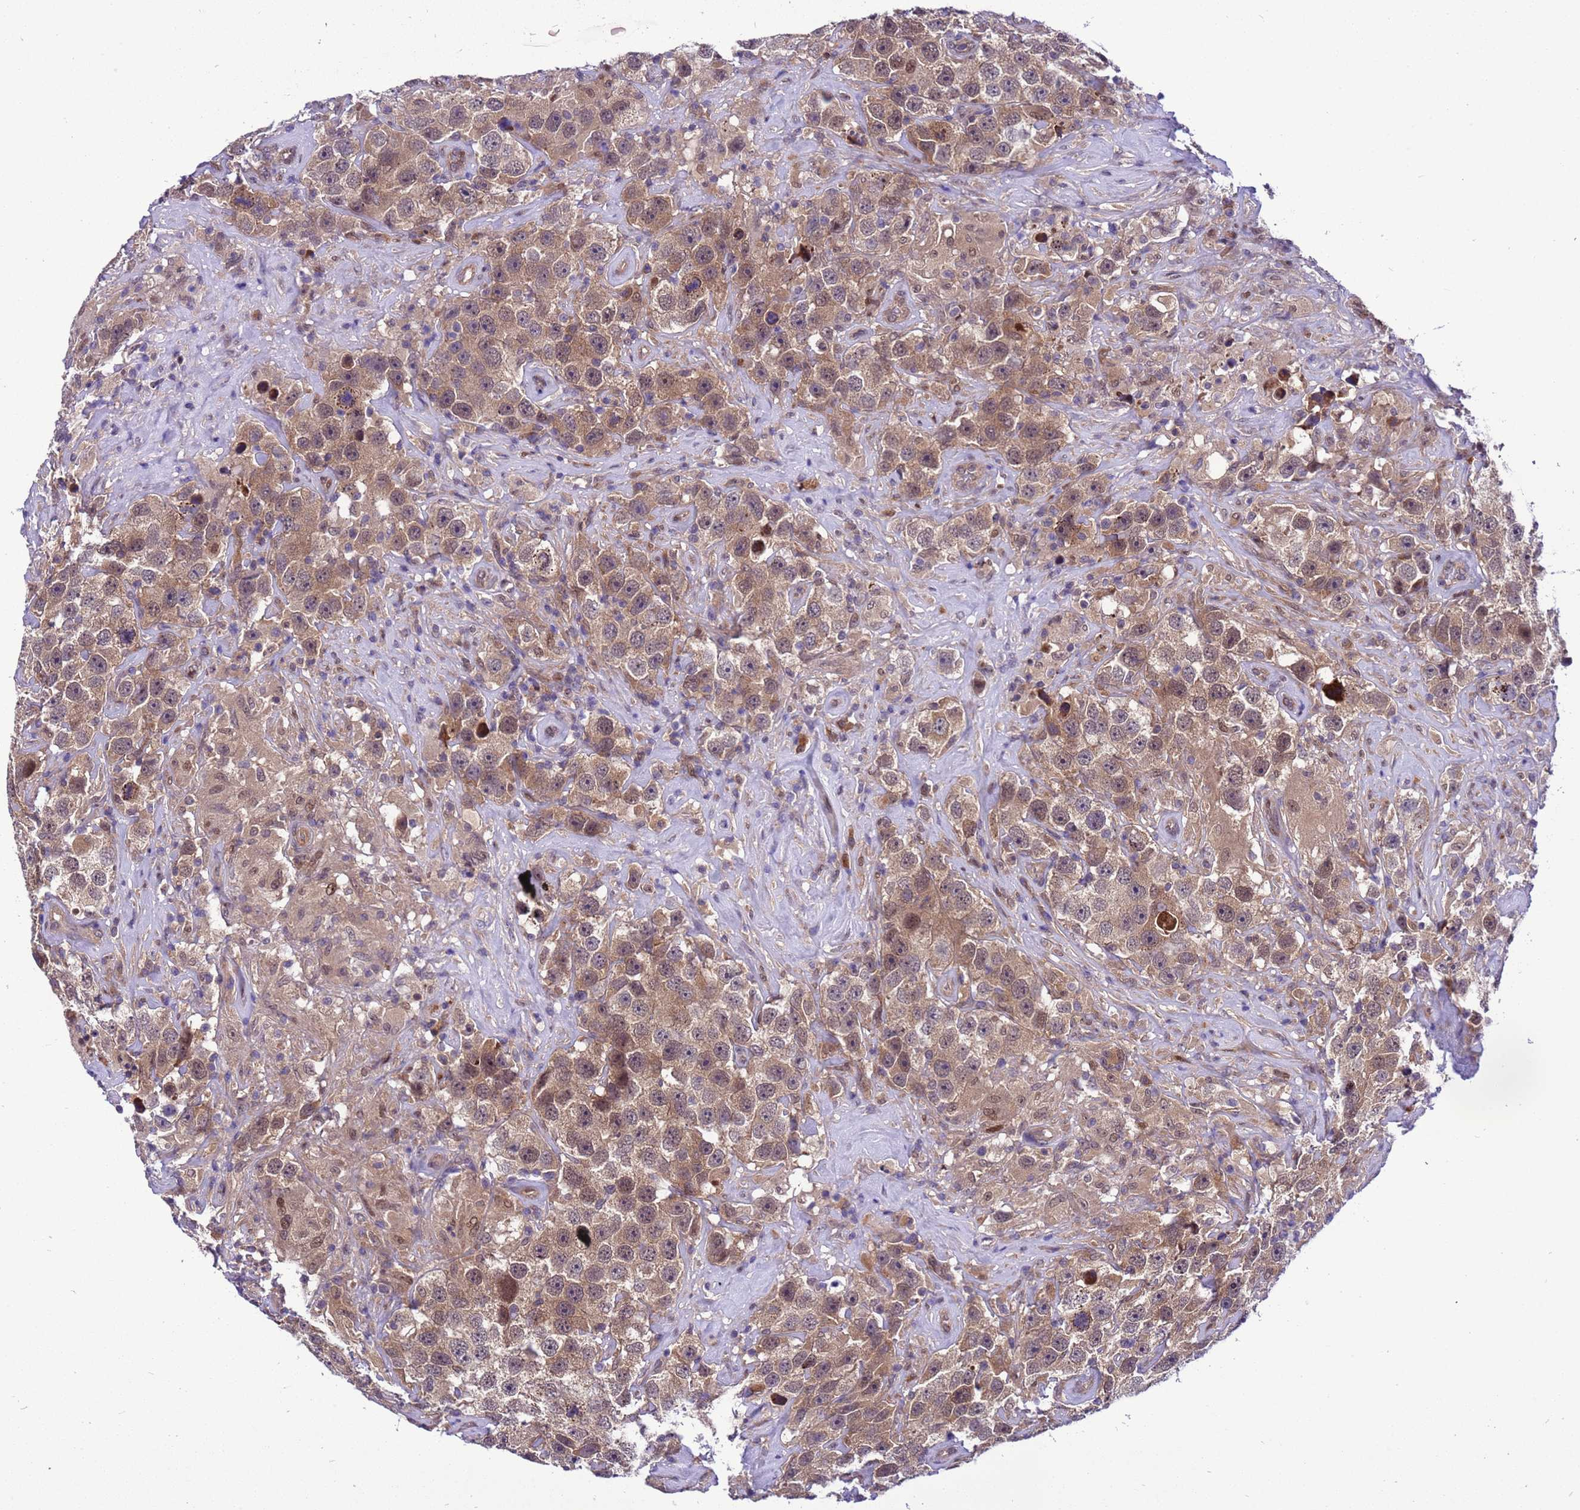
{"staining": {"intensity": "moderate", "quantity": ">75%", "location": "cytoplasmic/membranous,nuclear"}, "tissue": "testis cancer", "cell_type": "Tumor cells", "image_type": "cancer", "snomed": [{"axis": "morphology", "description": "Seminoma, NOS"}, {"axis": "topography", "description": "Testis"}], "caption": "Moderate cytoplasmic/membranous and nuclear protein staining is identified in about >75% of tumor cells in testis seminoma. (Brightfield microscopy of DAB IHC at high magnification).", "gene": "RASD1", "patient": {"sex": "male", "age": 49}}